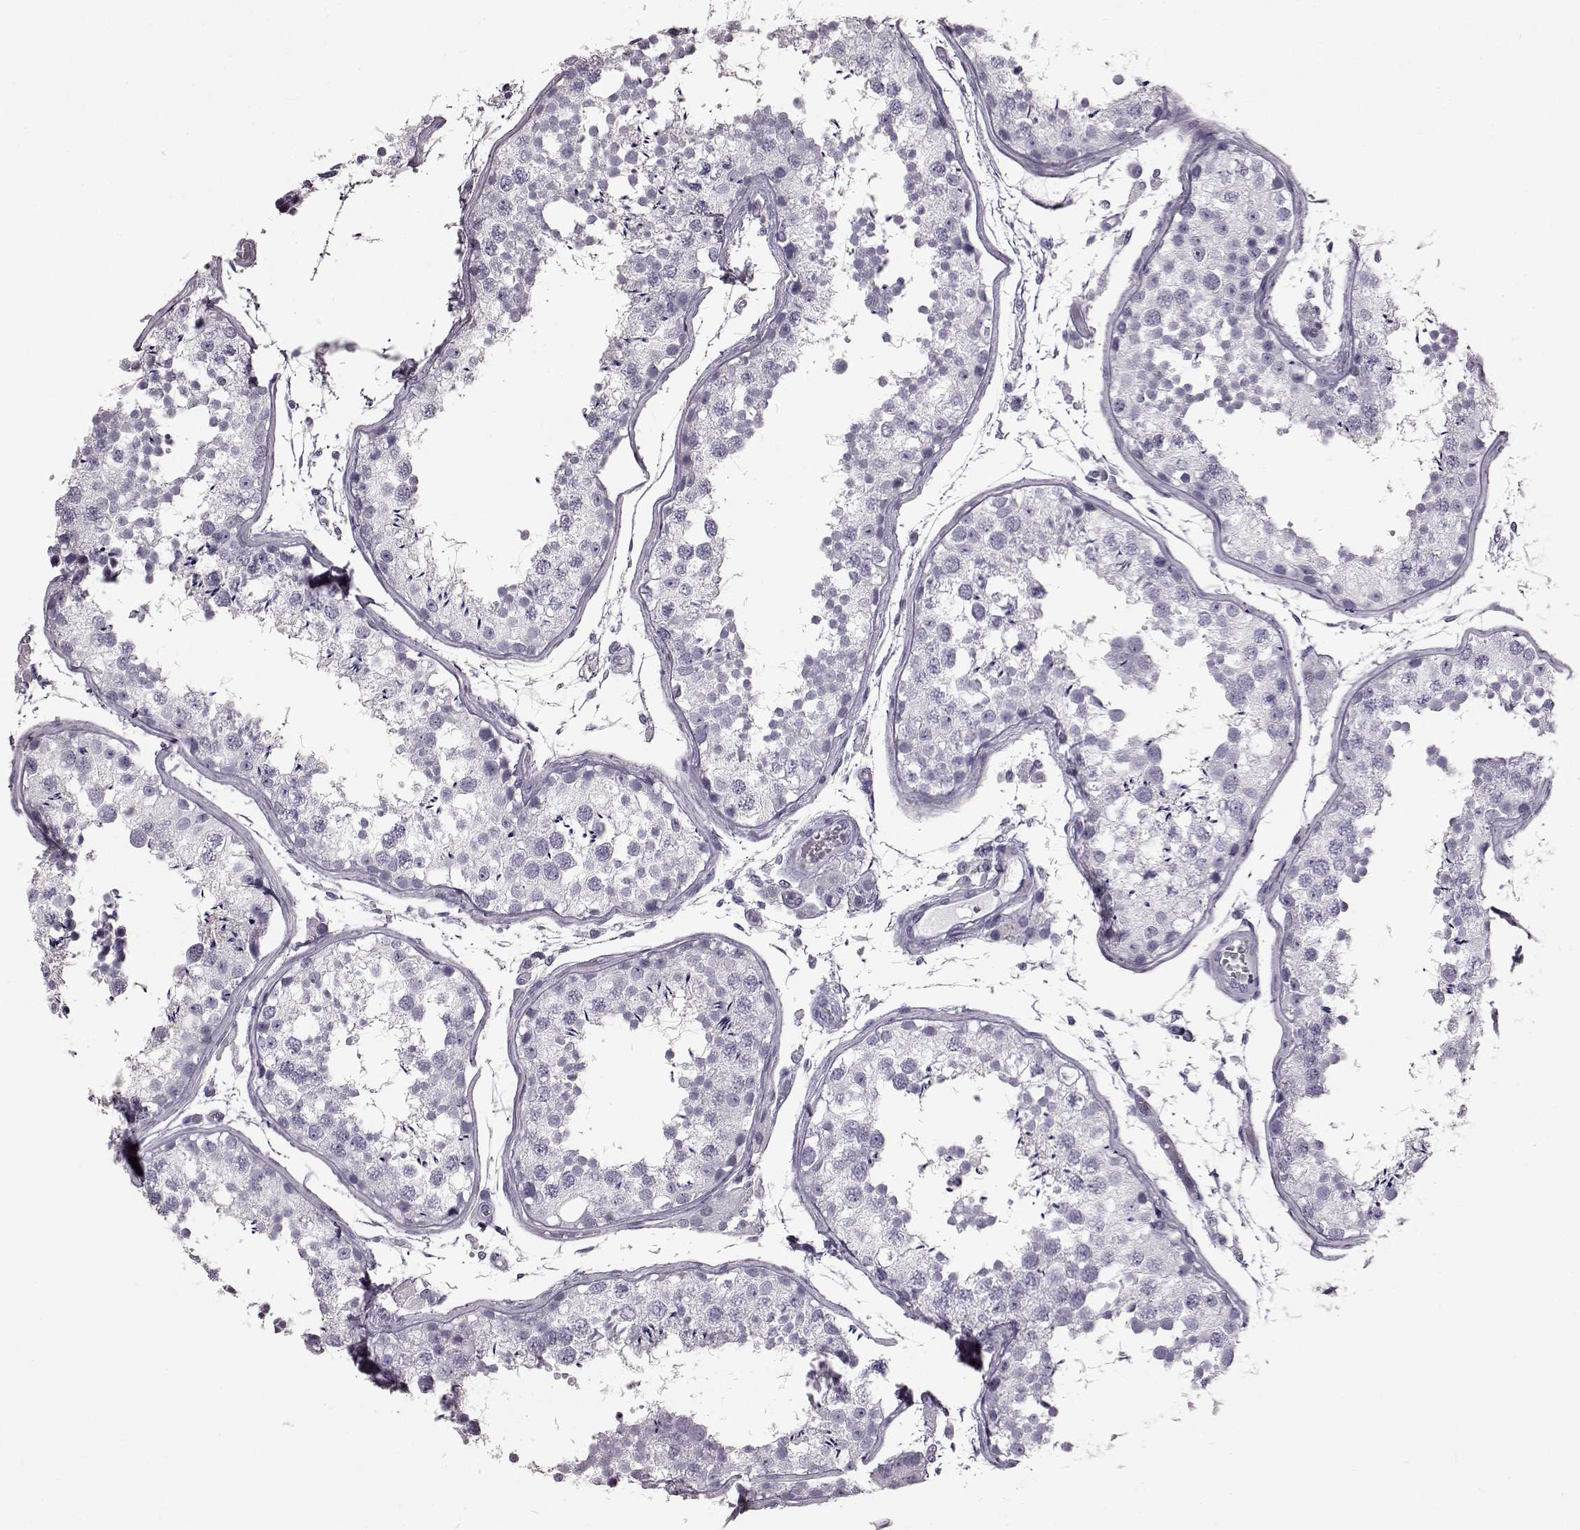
{"staining": {"intensity": "negative", "quantity": "none", "location": "none"}, "tissue": "testis", "cell_type": "Cells in seminiferous ducts", "image_type": "normal", "snomed": [{"axis": "morphology", "description": "Normal tissue, NOS"}, {"axis": "topography", "description": "Testis"}], "caption": "The immunohistochemistry (IHC) histopathology image has no significant expression in cells in seminiferous ducts of testis.", "gene": "TCHHL1", "patient": {"sex": "male", "age": 29}}